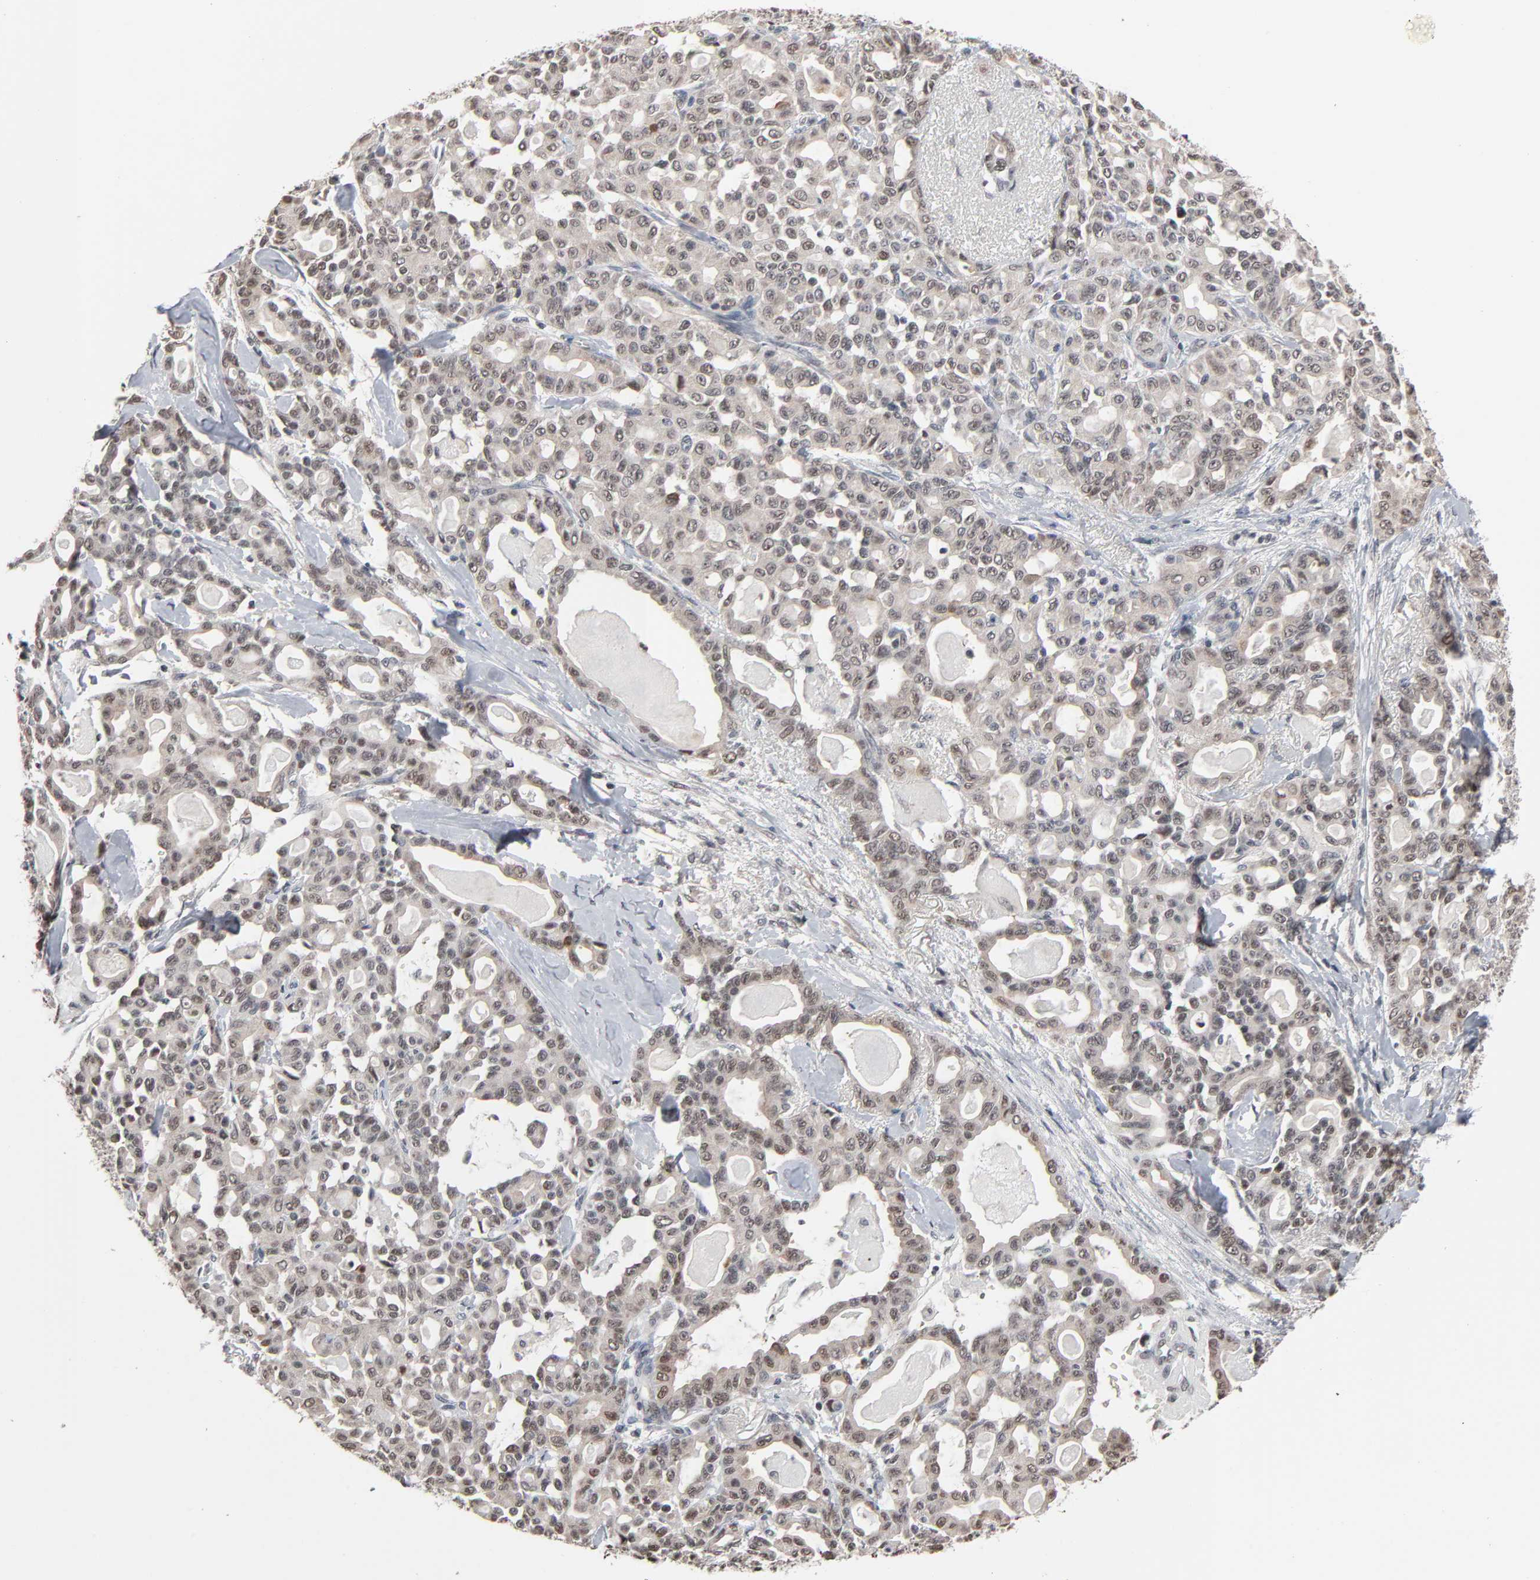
{"staining": {"intensity": "weak", "quantity": "<25%", "location": "cytoplasmic/membranous"}, "tissue": "pancreatic cancer", "cell_type": "Tumor cells", "image_type": "cancer", "snomed": [{"axis": "morphology", "description": "Adenocarcinoma, NOS"}, {"axis": "topography", "description": "Pancreas"}], "caption": "An immunohistochemistry micrograph of pancreatic cancer is shown. There is no staining in tumor cells of pancreatic cancer.", "gene": "ZNF419", "patient": {"sex": "male", "age": 63}}